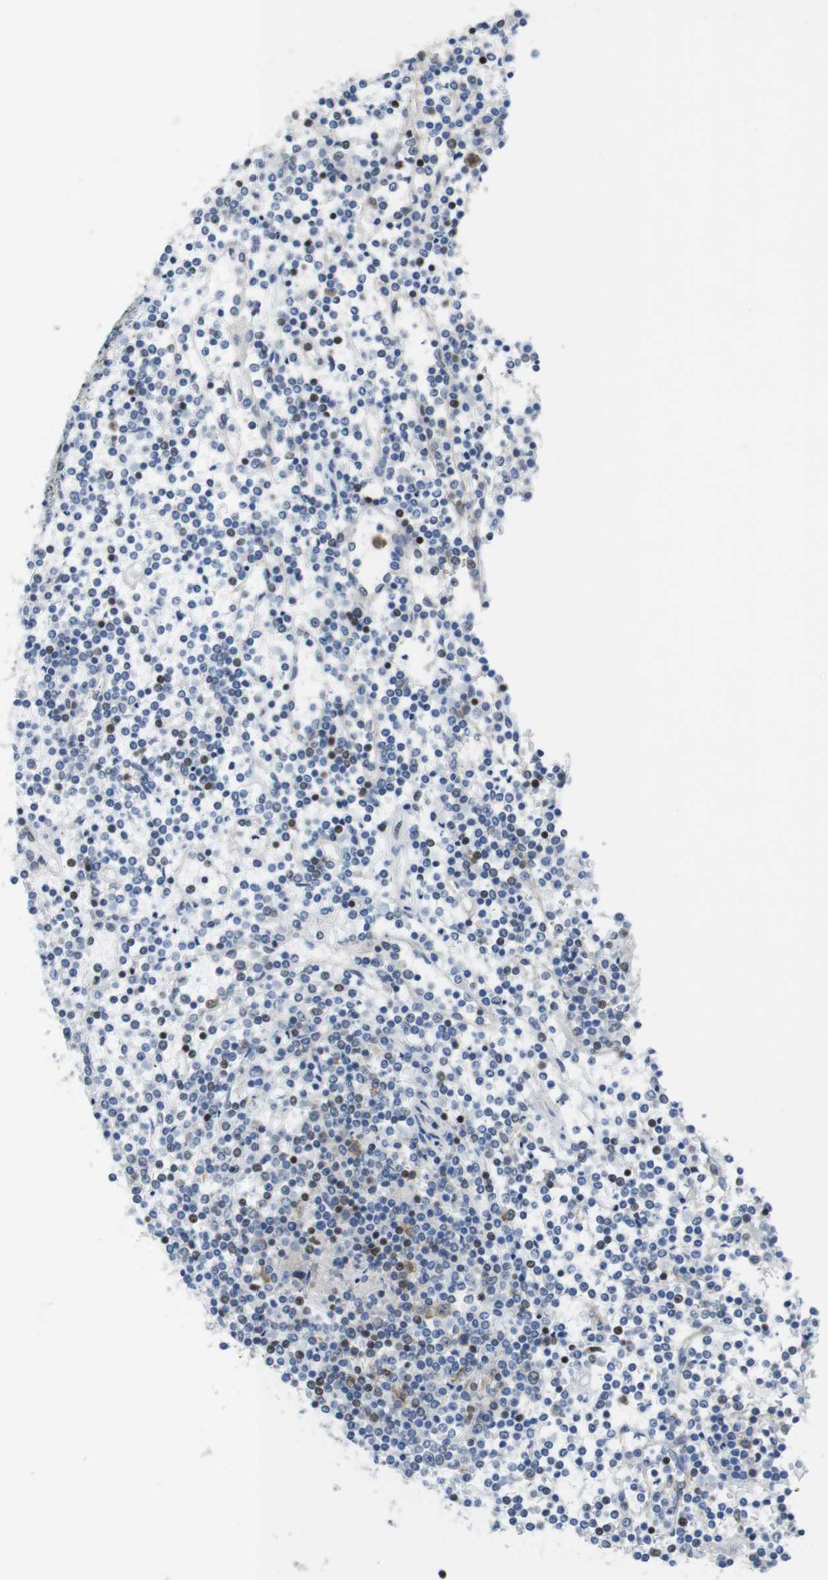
{"staining": {"intensity": "negative", "quantity": "none", "location": "none"}, "tissue": "lymphoma", "cell_type": "Tumor cells", "image_type": "cancer", "snomed": [{"axis": "morphology", "description": "Malignant lymphoma, non-Hodgkin's type, Low grade"}, {"axis": "topography", "description": "Spleen"}], "caption": "The micrograph reveals no staining of tumor cells in lymphoma.", "gene": "TJP3", "patient": {"sex": "female", "age": 19}}